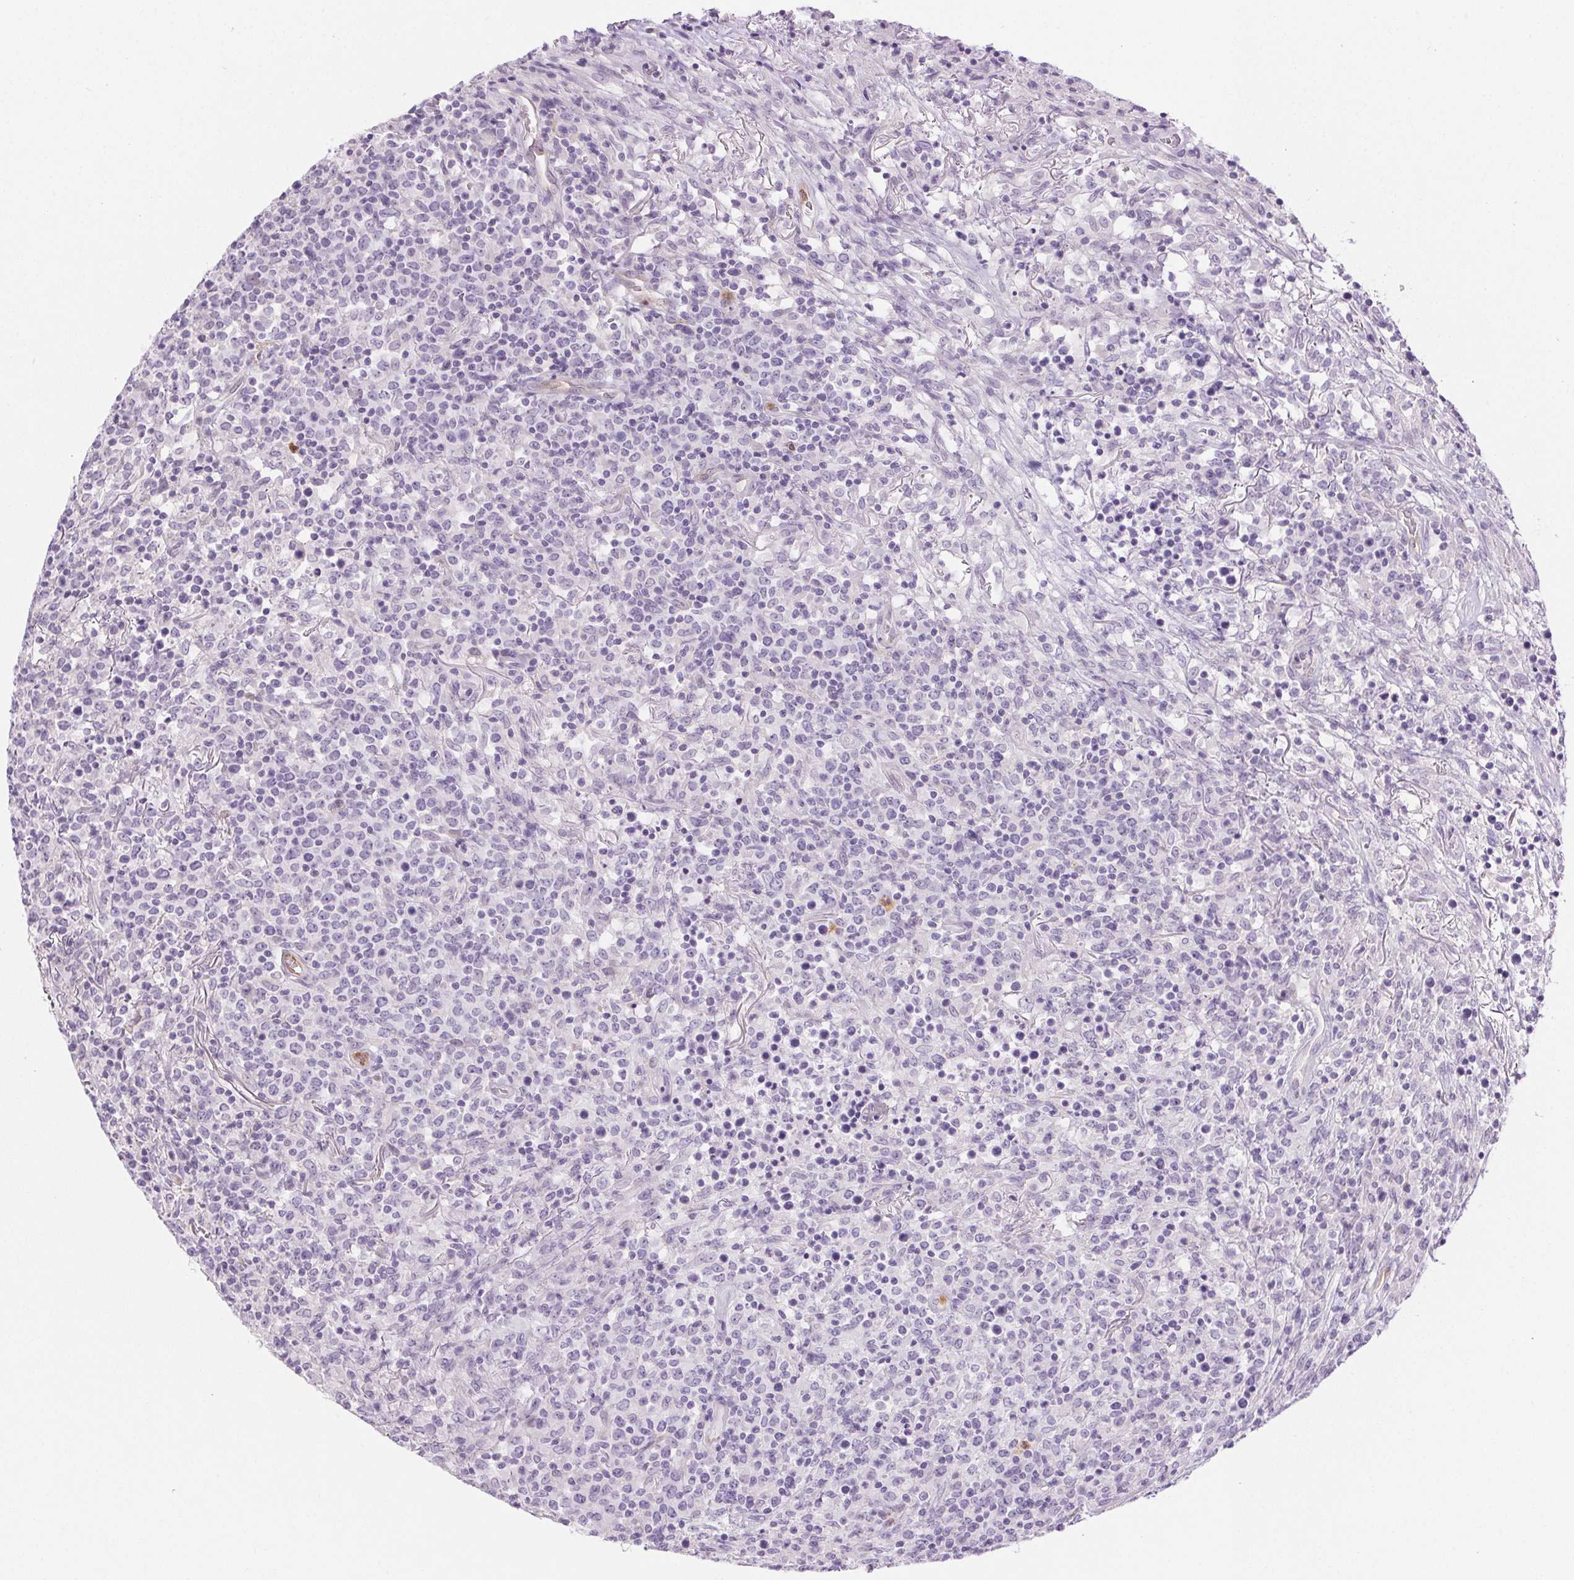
{"staining": {"intensity": "negative", "quantity": "none", "location": "none"}, "tissue": "lymphoma", "cell_type": "Tumor cells", "image_type": "cancer", "snomed": [{"axis": "morphology", "description": "Malignant lymphoma, non-Hodgkin's type, High grade"}, {"axis": "topography", "description": "Lung"}], "caption": "Immunohistochemical staining of human lymphoma demonstrates no significant positivity in tumor cells.", "gene": "TMEM45A", "patient": {"sex": "male", "age": 79}}